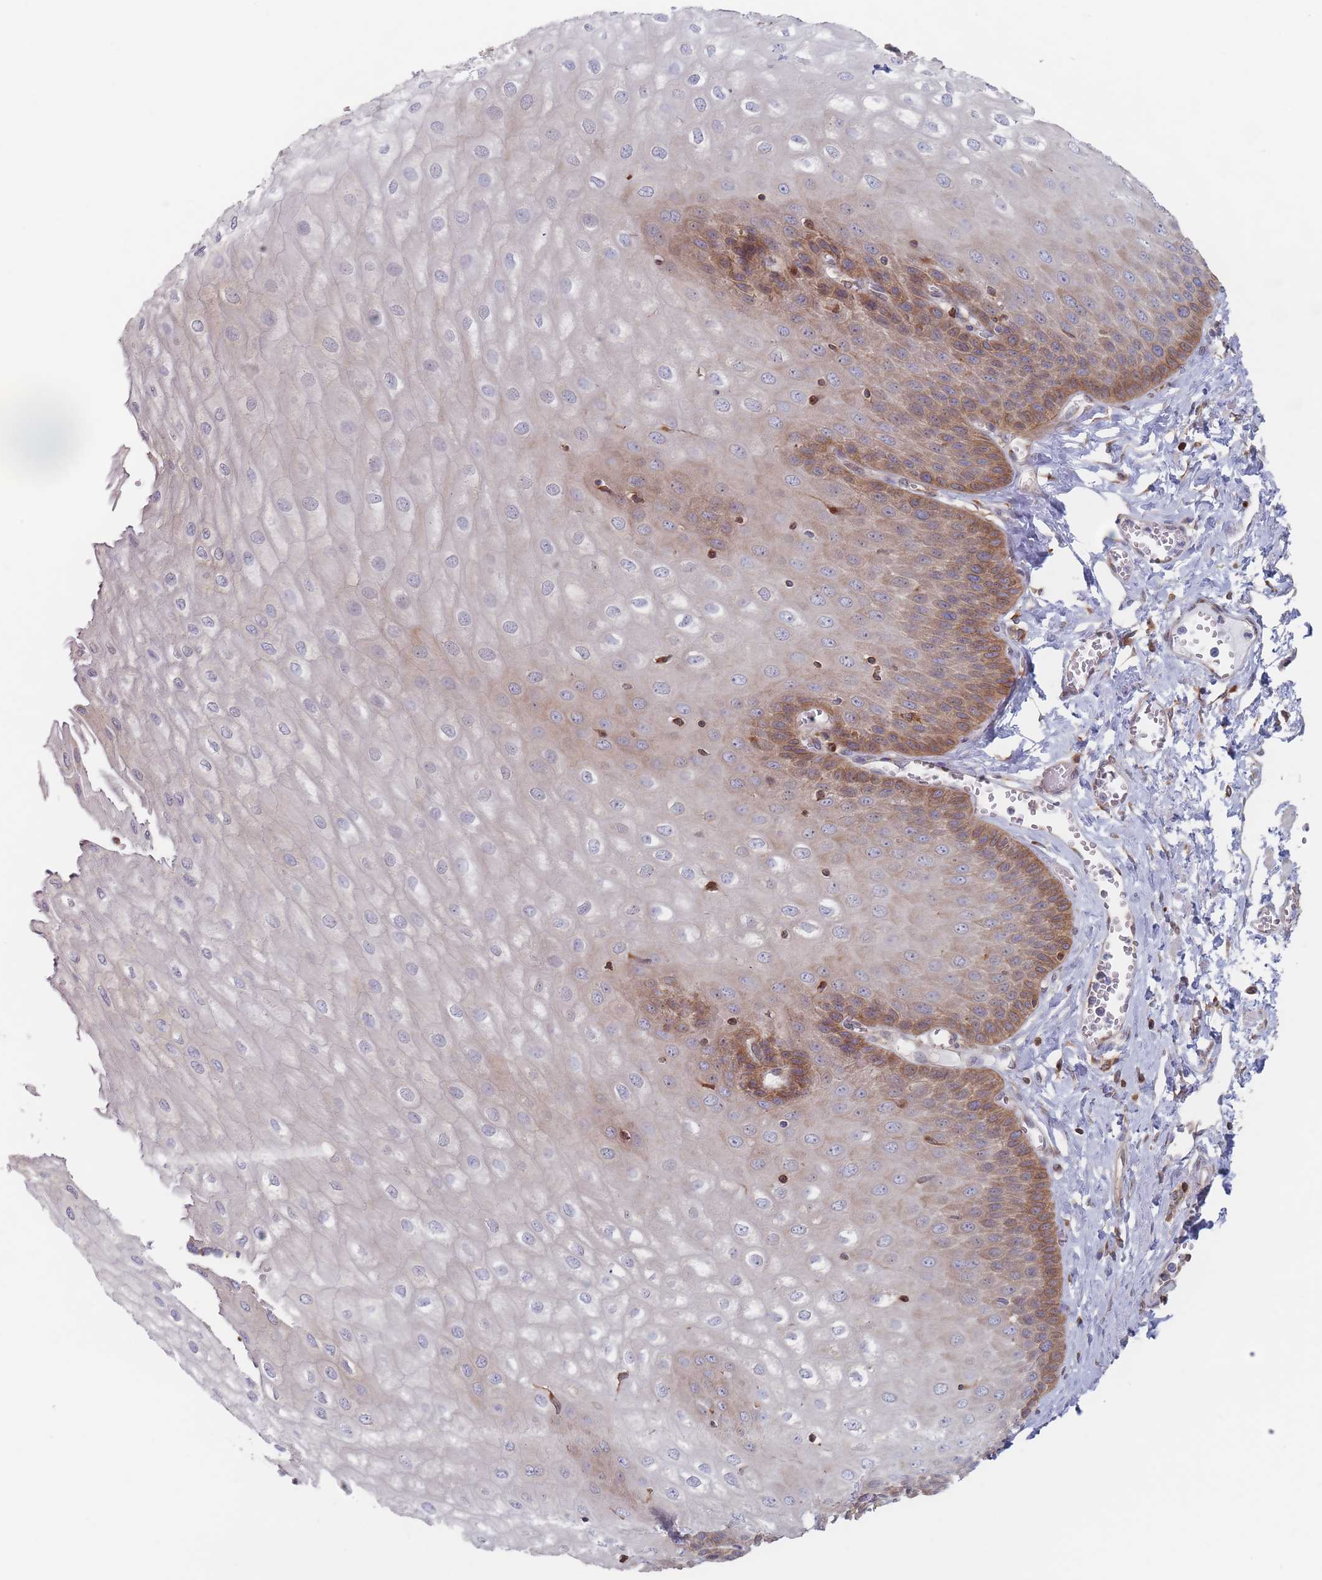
{"staining": {"intensity": "moderate", "quantity": "25%-75%", "location": "cytoplasmic/membranous"}, "tissue": "esophagus", "cell_type": "Squamous epithelial cells", "image_type": "normal", "snomed": [{"axis": "morphology", "description": "Normal tissue, NOS"}, {"axis": "topography", "description": "Esophagus"}], "caption": "A medium amount of moderate cytoplasmic/membranous staining is present in about 25%-75% of squamous epithelial cells in normal esophagus.", "gene": "KDSR", "patient": {"sex": "male", "age": 60}}